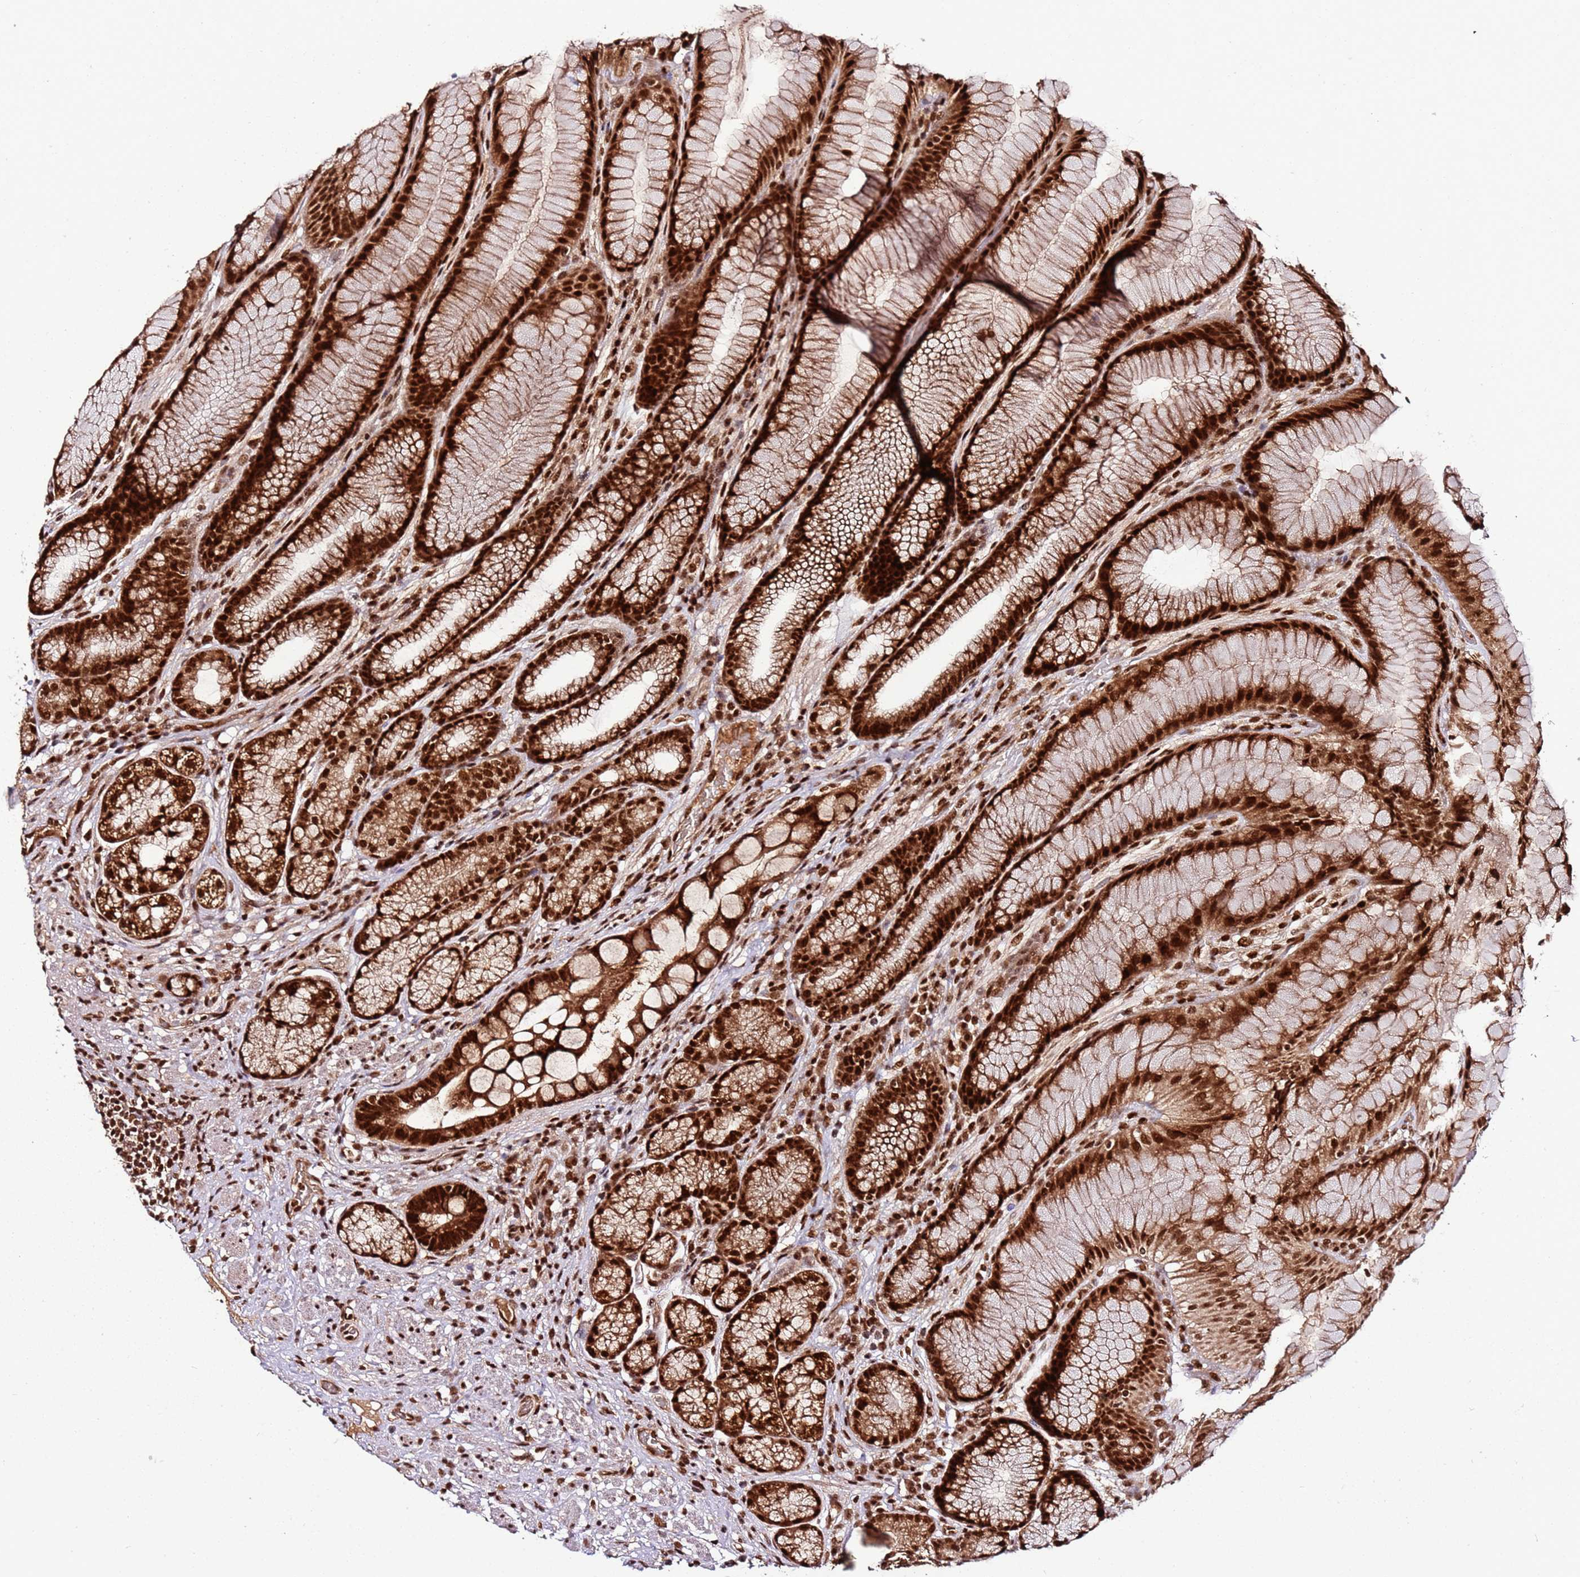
{"staining": {"intensity": "strong", "quantity": ">75%", "location": "cytoplasmic/membranous,nuclear"}, "tissue": "stomach", "cell_type": "Glandular cells", "image_type": "normal", "snomed": [{"axis": "morphology", "description": "Normal tissue, NOS"}, {"axis": "topography", "description": "Stomach"}], "caption": "Protein staining of normal stomach shows strong cytoplasmic/membranous,nuclear positivity in approximately >75% of glandular cells. (IHC, brightfield microscopy, high magnification).", "gene": "XRN2", "patient": {"sex": "male", "age": 57}}